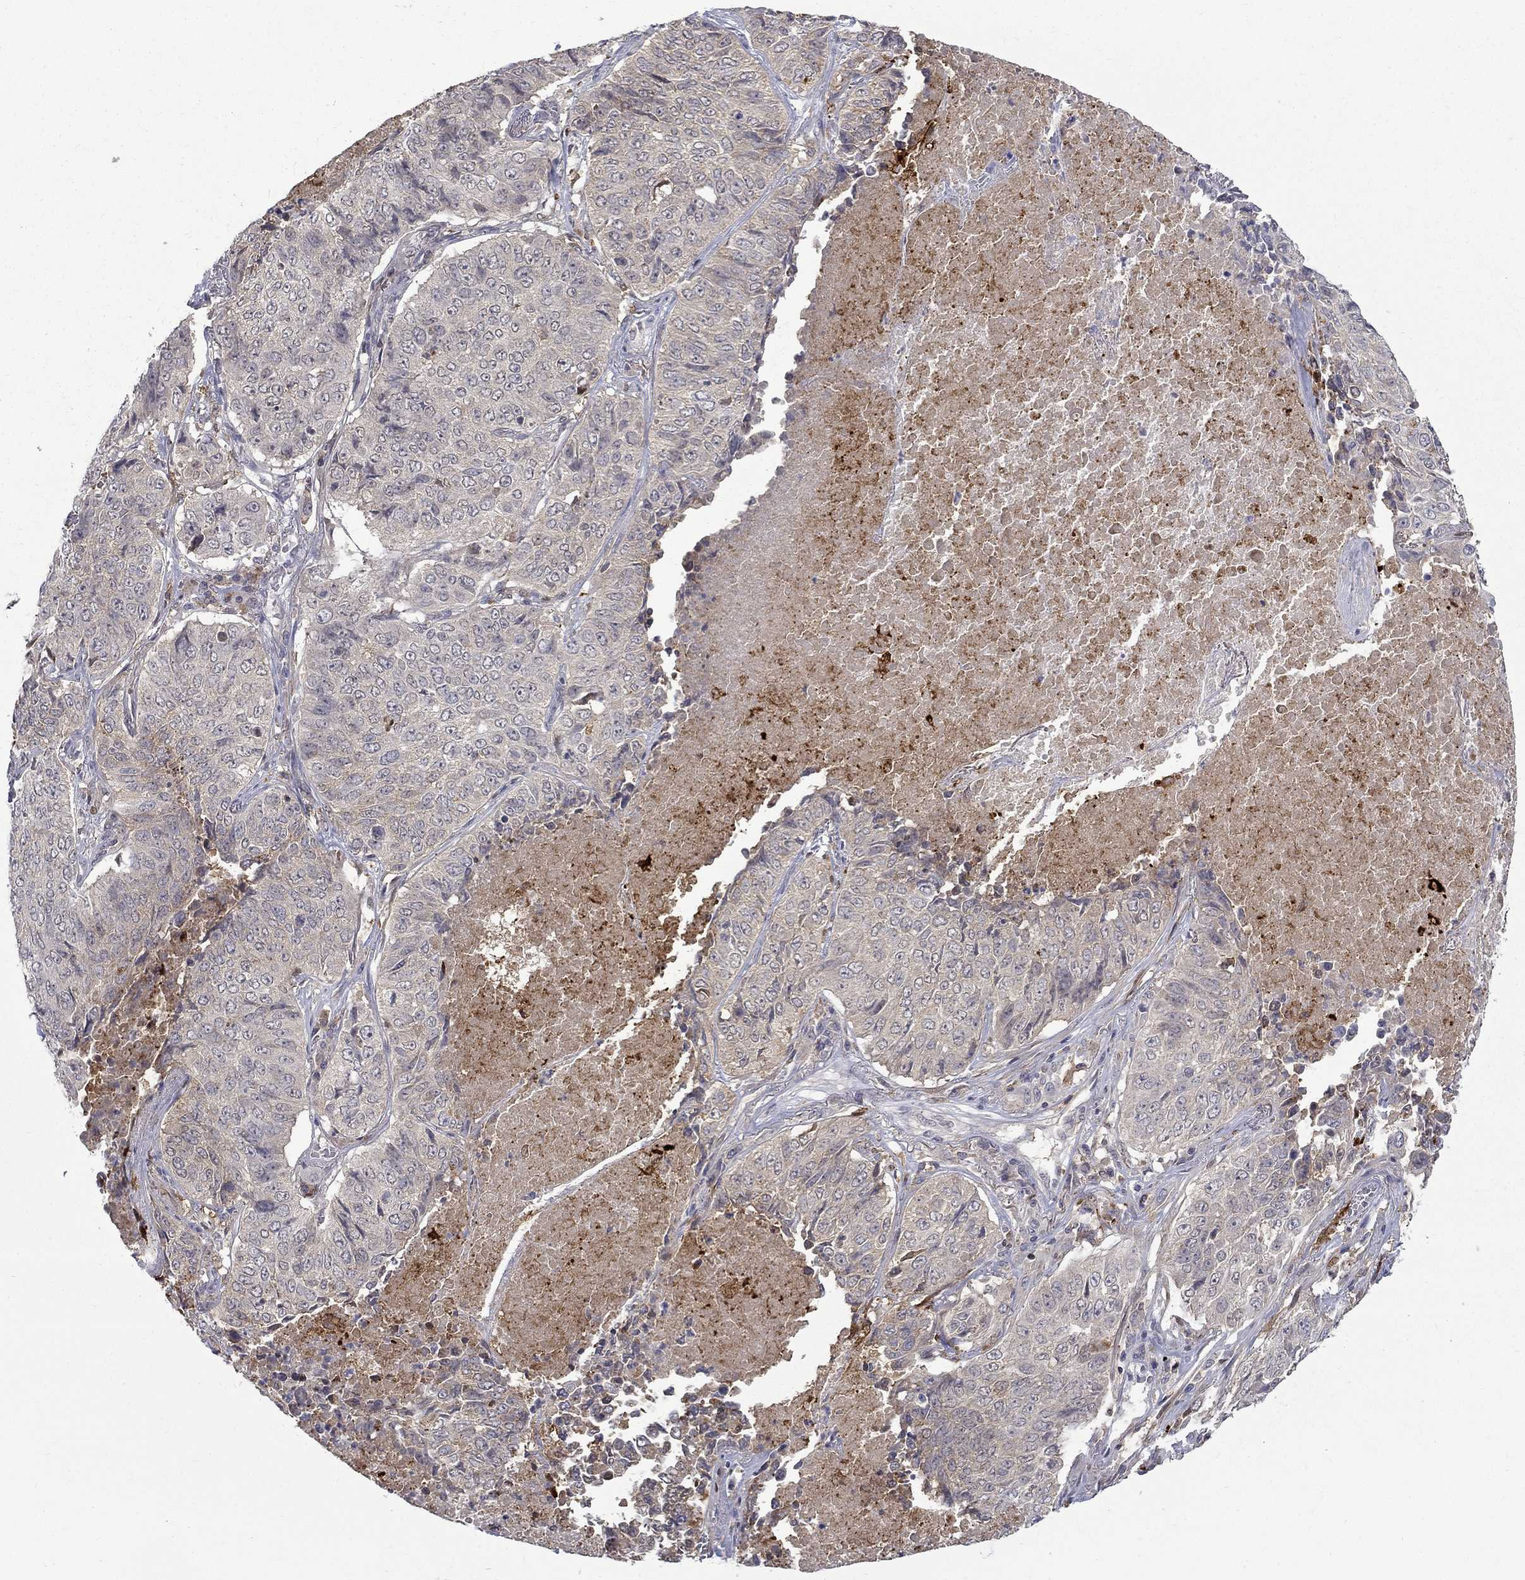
{"staining": {"intensity": "weak", "quantity": "25%-75%", "location": "cytoplasmic/membranous"}, "tissue": "lung cancer", "cell_type": "Tumor cells", "image_type": "cancer", "snomed": [{"axis": "morphology", "description": "Normal tissue, NOS"}, {"axis": "morphology", "description": "Squamous cell carcinoma, NOS"}, {"axis": "topography", "description": "Bronchus"}, {"axis": "topography", "description": "Lung"}], "caption": "Approximately 25%-75% of tumor cells in lung cancer show weak cytoplasmic/membranous protein expression as visualized by brown immunohistochemical staining.", "gene": "PCBP3", "patient": {"sex": "male", "age": 64}}